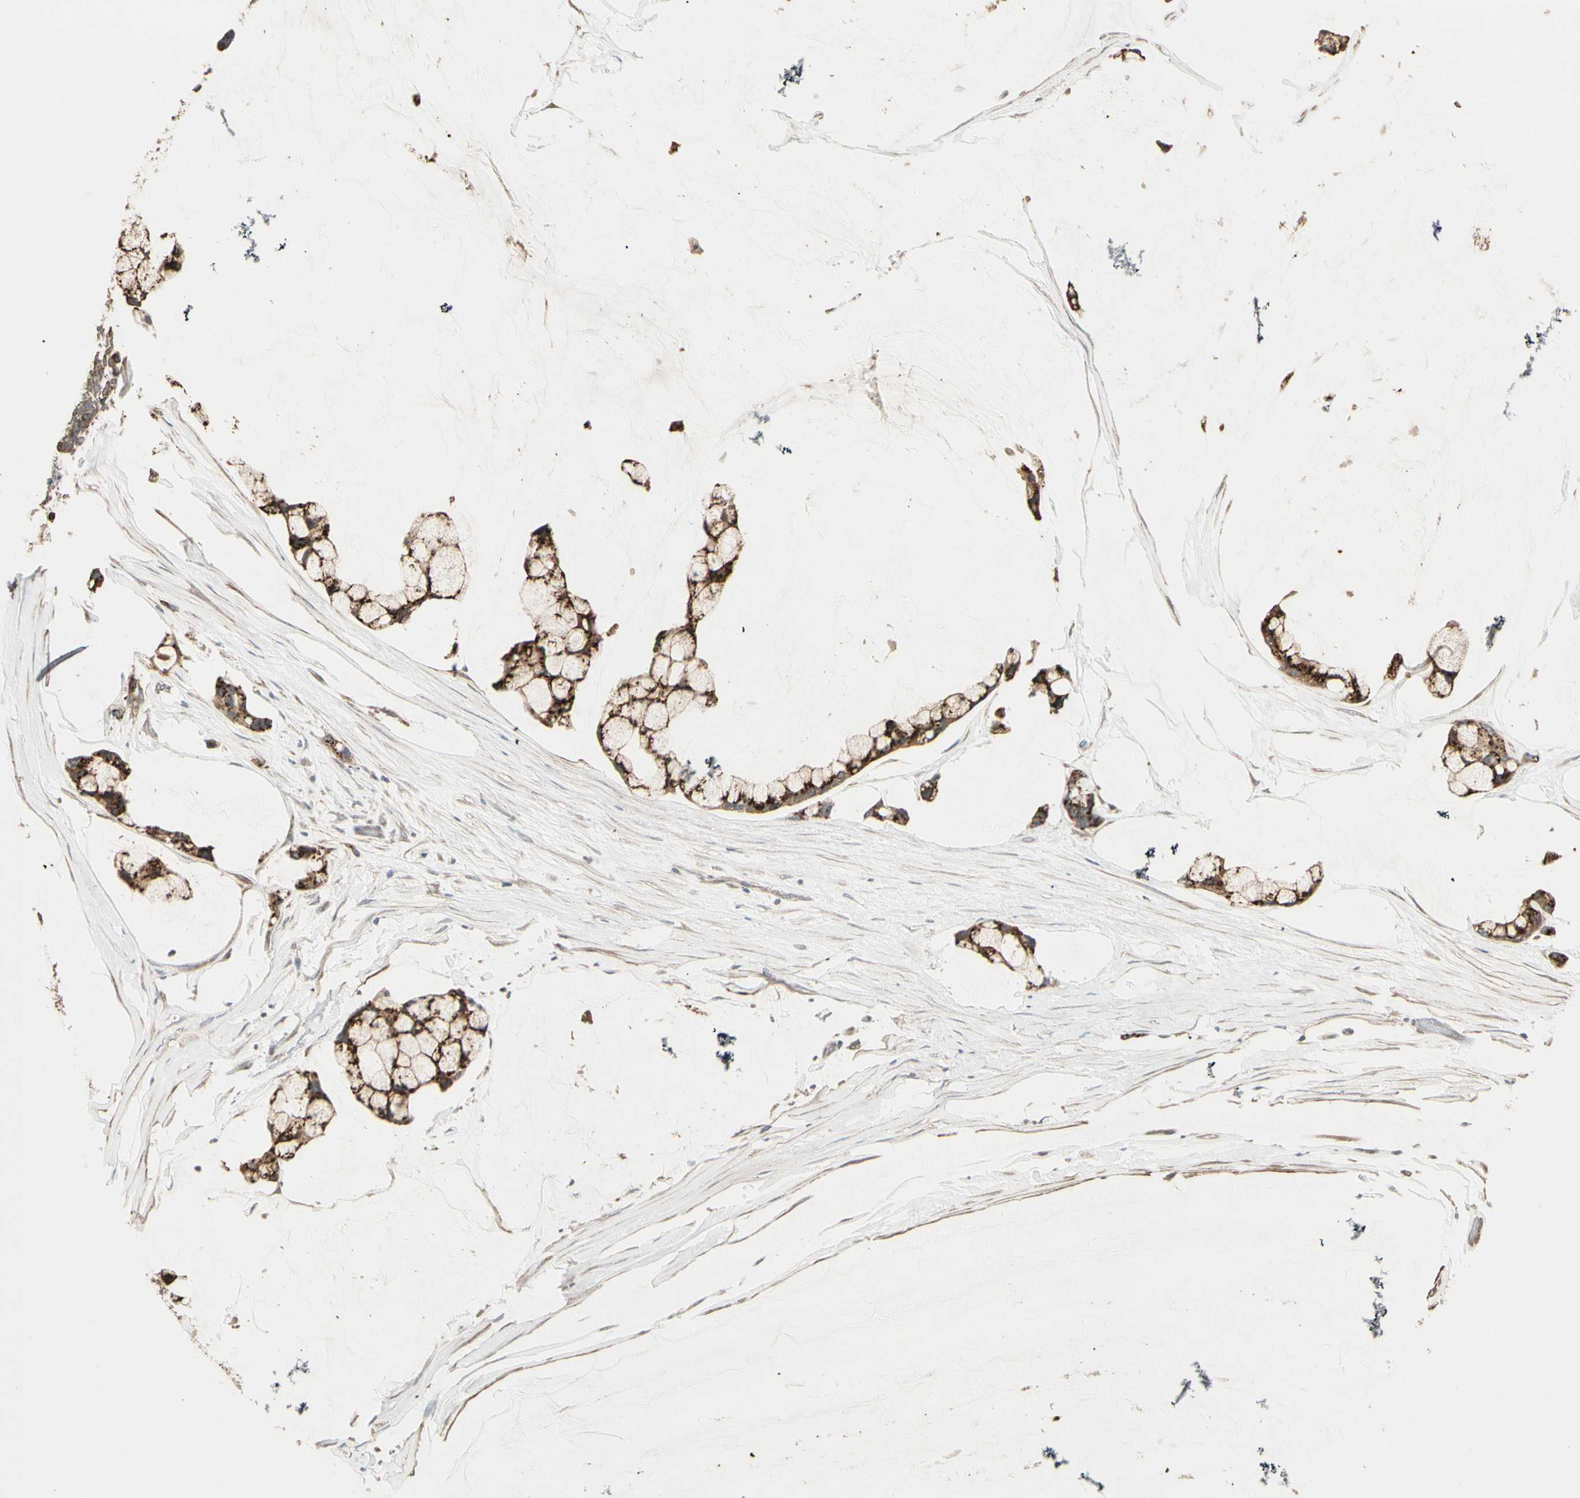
{"staining": {"intensity": "strong", "quantity": ">75%", "location": "cytoplasmic/membranous"}, "tissue": "ovarian cancer", "cell_type": "Tumor cells", "image_type": "cancer", "snomed": [{"axis": "morphology", "description": "Cystadenocarcinoma, mucinous, NOS"}, {"axis": "topography", "description": "Ovary"}], "caption": "Immunohistochemistry of human mucinous cystadenocarcinoma (ovarian) reveals high levels of strong cytoplasmic/membranous expression in approximately >75% of tumor cells.", "gene": "GALNT3", "patient": {"sex": "female", "age": 39}}